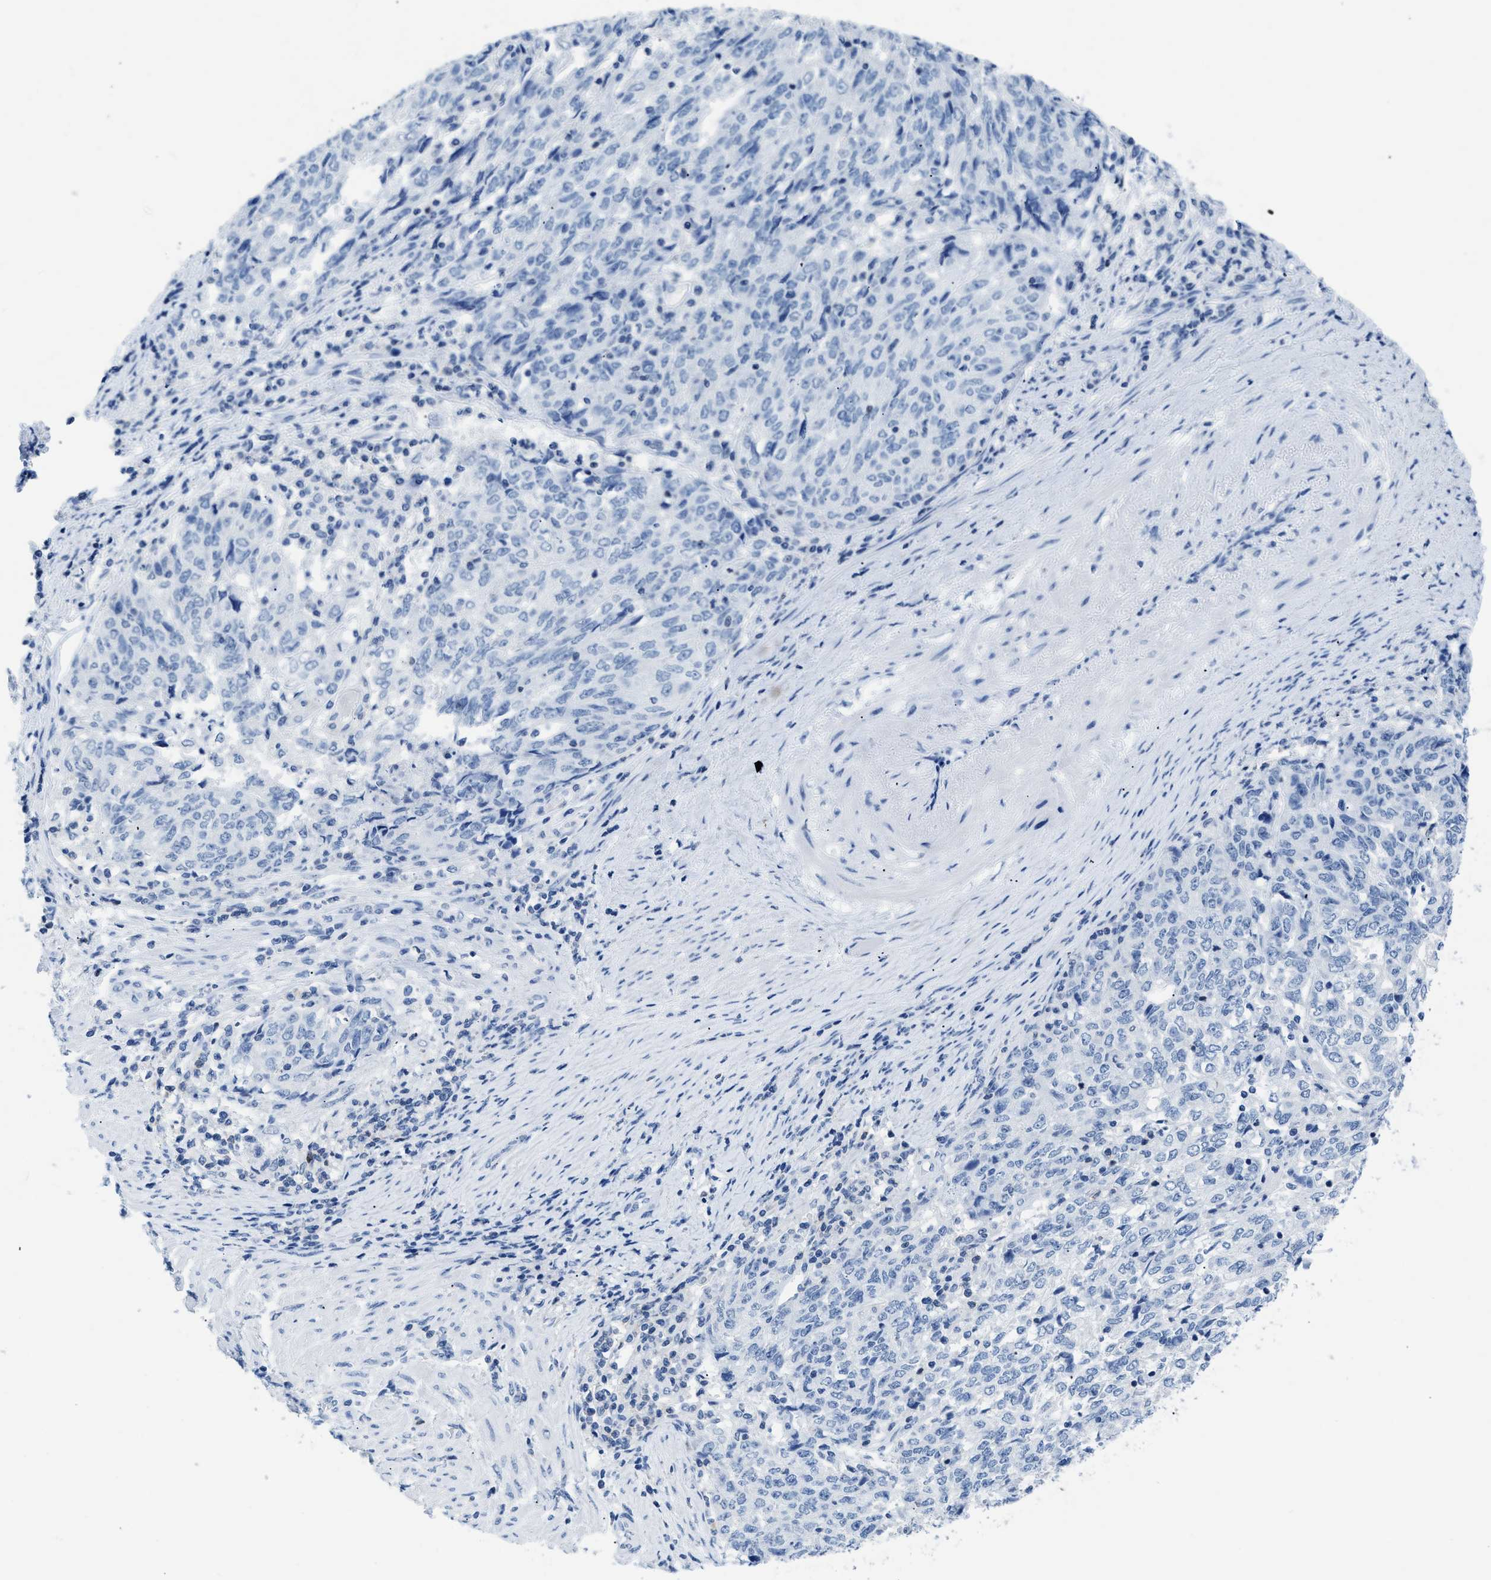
{"staining": {"intensity": "negative", "quantity": "none", "location": "none"}, "tissue": "endometrial cancer", "cell_type": "Tumor cells", "image_type": "cancer", "snomed": [{"axis": "morphology", "description": "Adenocarcinoma, NOS"}, {"axis": "topography", "description": "Endometrium"}], "caption": "There is no significant positivity in tumor cells of endometrial cancer (adenocarcinoma).", "gene": "NFATC2", "patient": {"sex": "female", "age": 80}}